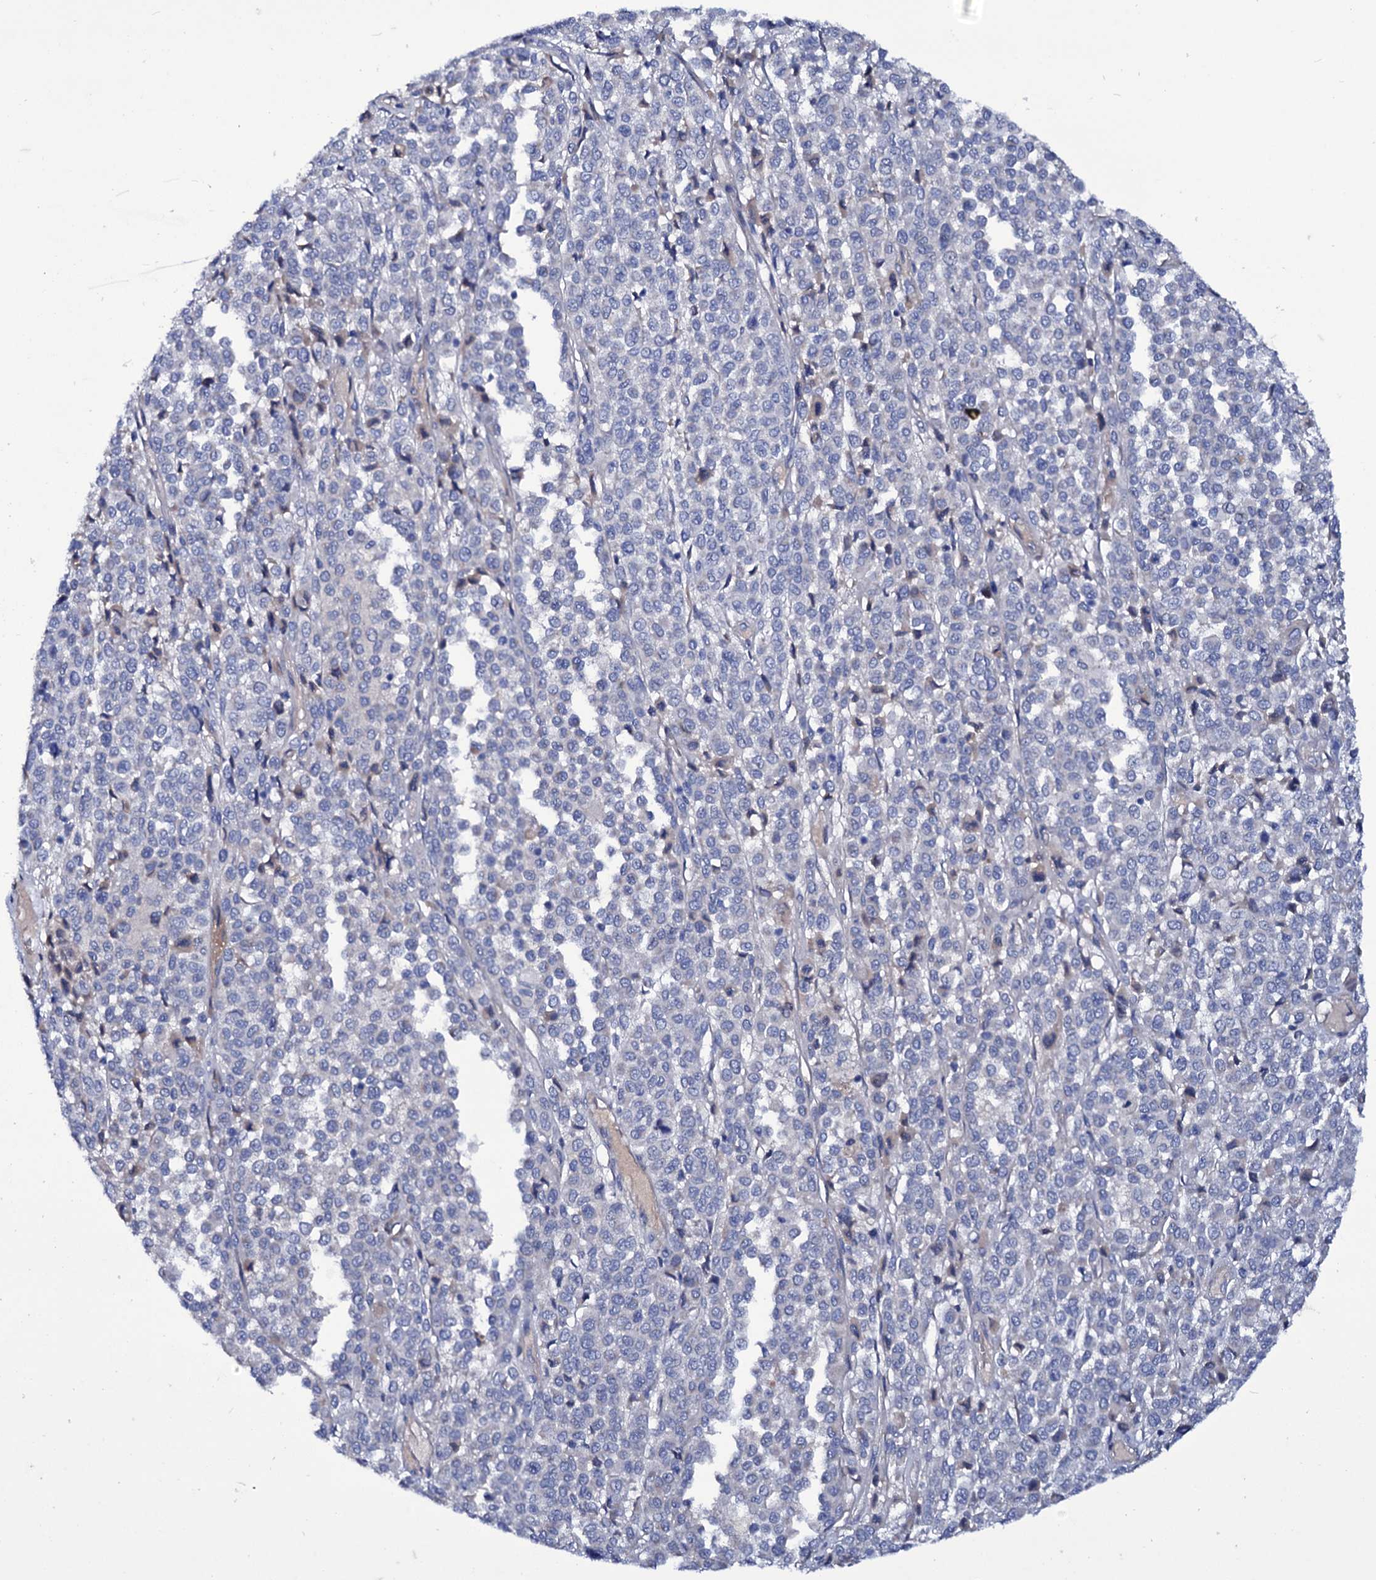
{"staining": {"intensity": "negative", "quantity": "none", "location": "none"}, "tissue": "melanoma", "cell_type": "Tumor cells", "image_type": "cancer", "snomed": [{"axis": "morphology", "description": "Malignant melanoma, Metastatic site"}, {"axis": "topography", "description": "Pancreas"}], "caption": "The IHC micrograph has no significant positivity in tumor cells of melanoma tissue.", "gene": "AXL", "patient": {"sex": "female", "age": 30}}